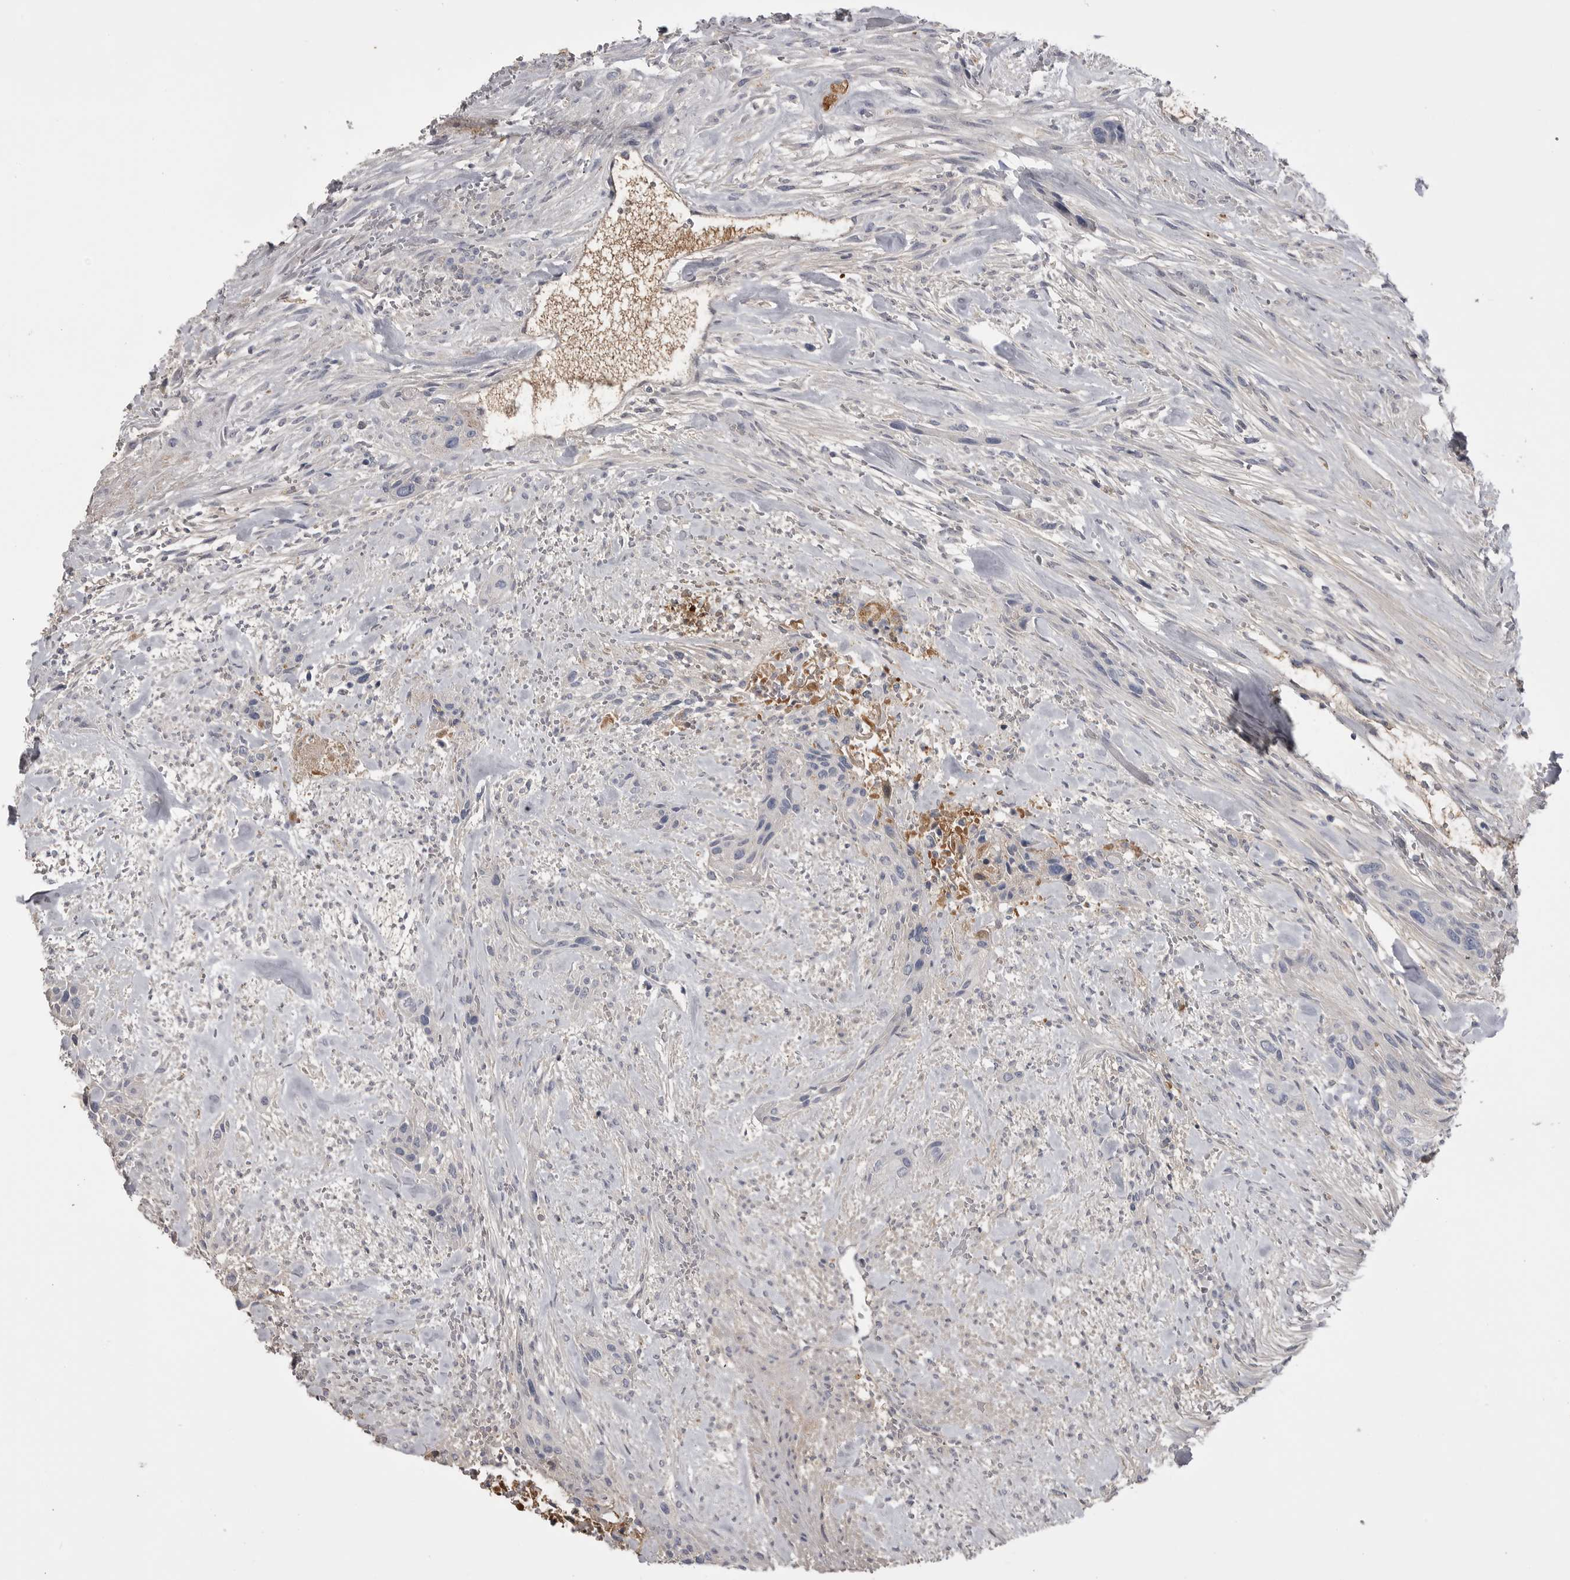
{"staining": {"intensity": "negative", "quantity": "none", "location": "none"}, "tissue": "urothelial cancer", "cell_type": "Tumor cells", "image_type": "cancer", "snomed": [{"axis": "morphology", "description": "Urothelial carcinoma, High grade"}, {"axis": "topography", "description": "Urinary bladder"}], "caption": "Tumor cells are negative for brown protein staining in urothelial cancer.", "gene": "AHSG", "patient": {"sex": "male", "age": 35}}